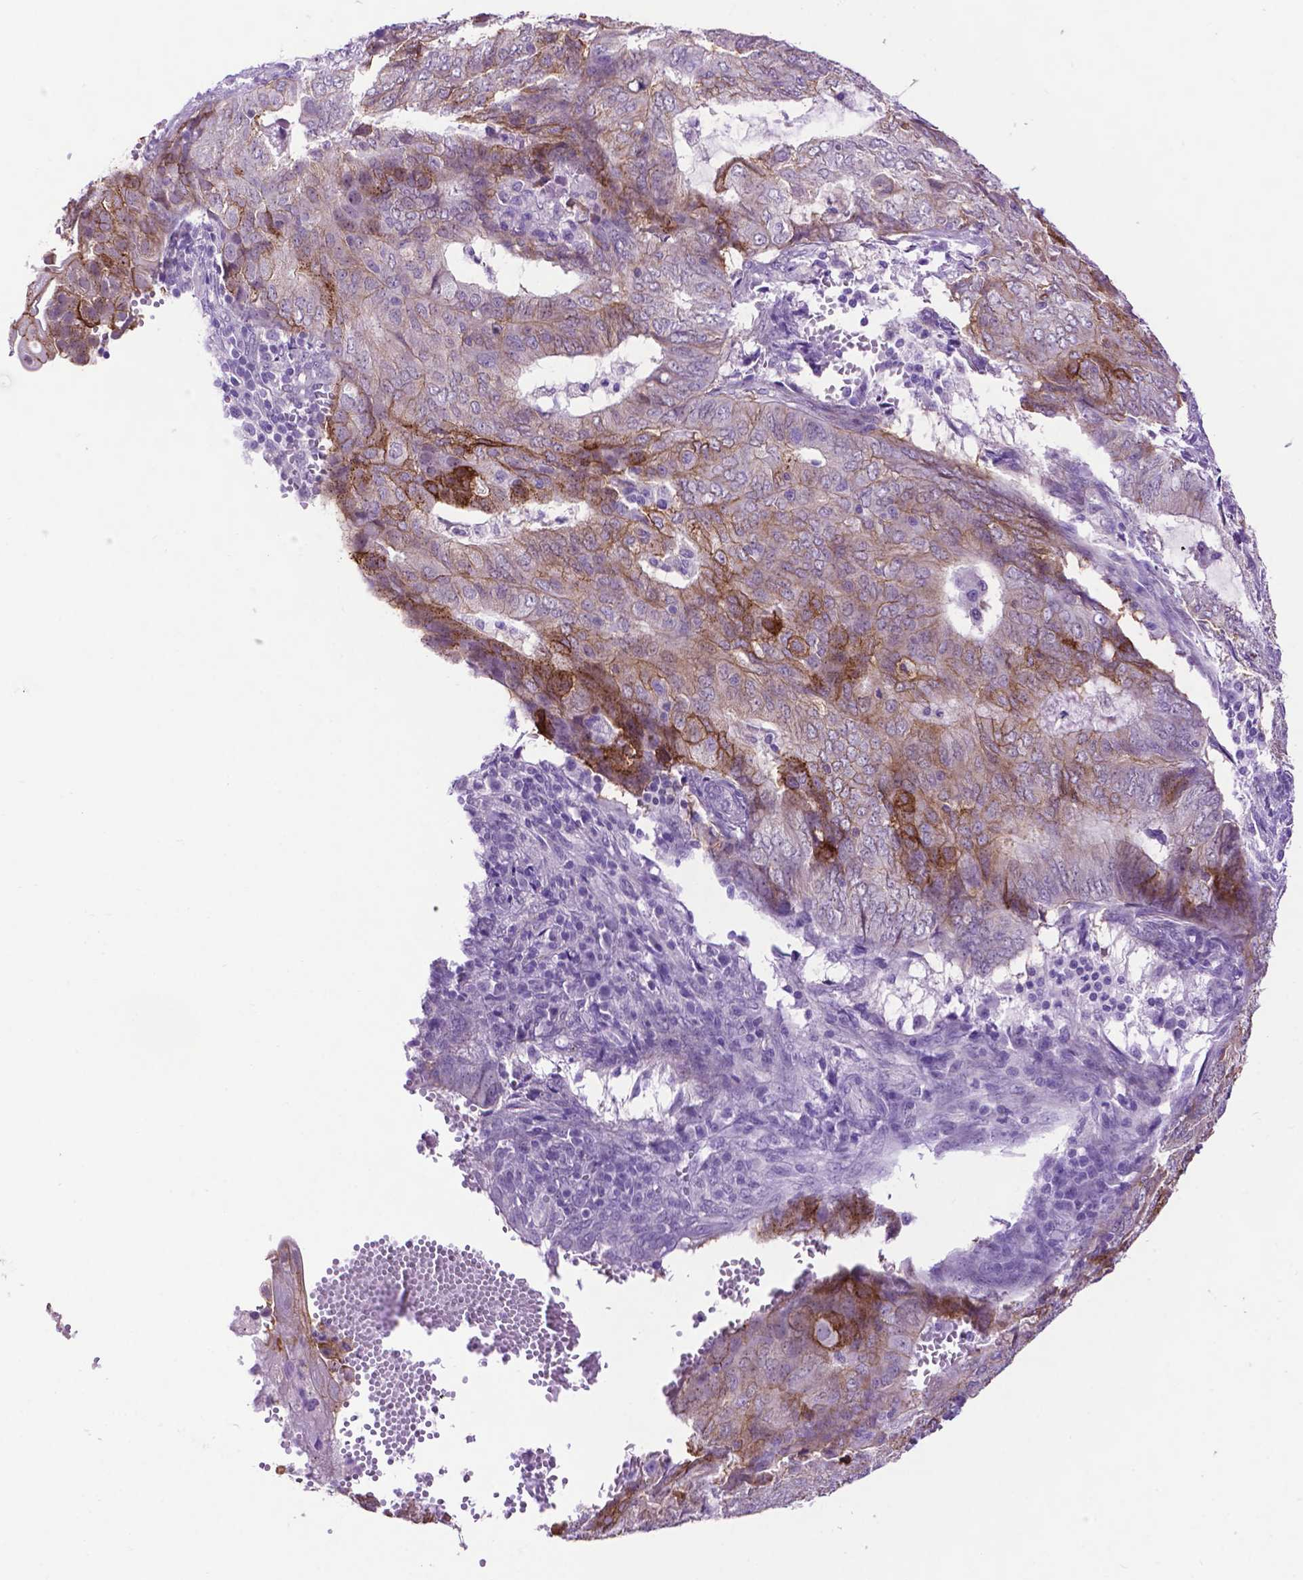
{"staining": {"intensity": "moderate", "quantity": "<25%", "location": "cytoplasmic/membranous"}, "tissue": "endometrial cancer", "cell_type": "Tumor cells", "image_type": "cancer", "snomed": [{"axis": "morphology", "description": "Adenocarcinoma, NOS"}, {"axis": "topography", "description": "Endometrium"}], "caption": "The photomicrograph exhibits staining of adenocarcinoma (endometrial), revealing moderate cytoplasmic/membranous protein expression (brown color) within tumor cells.", "gene": "TACSTD2", "patient": {"sex": "female", "age": 62}}